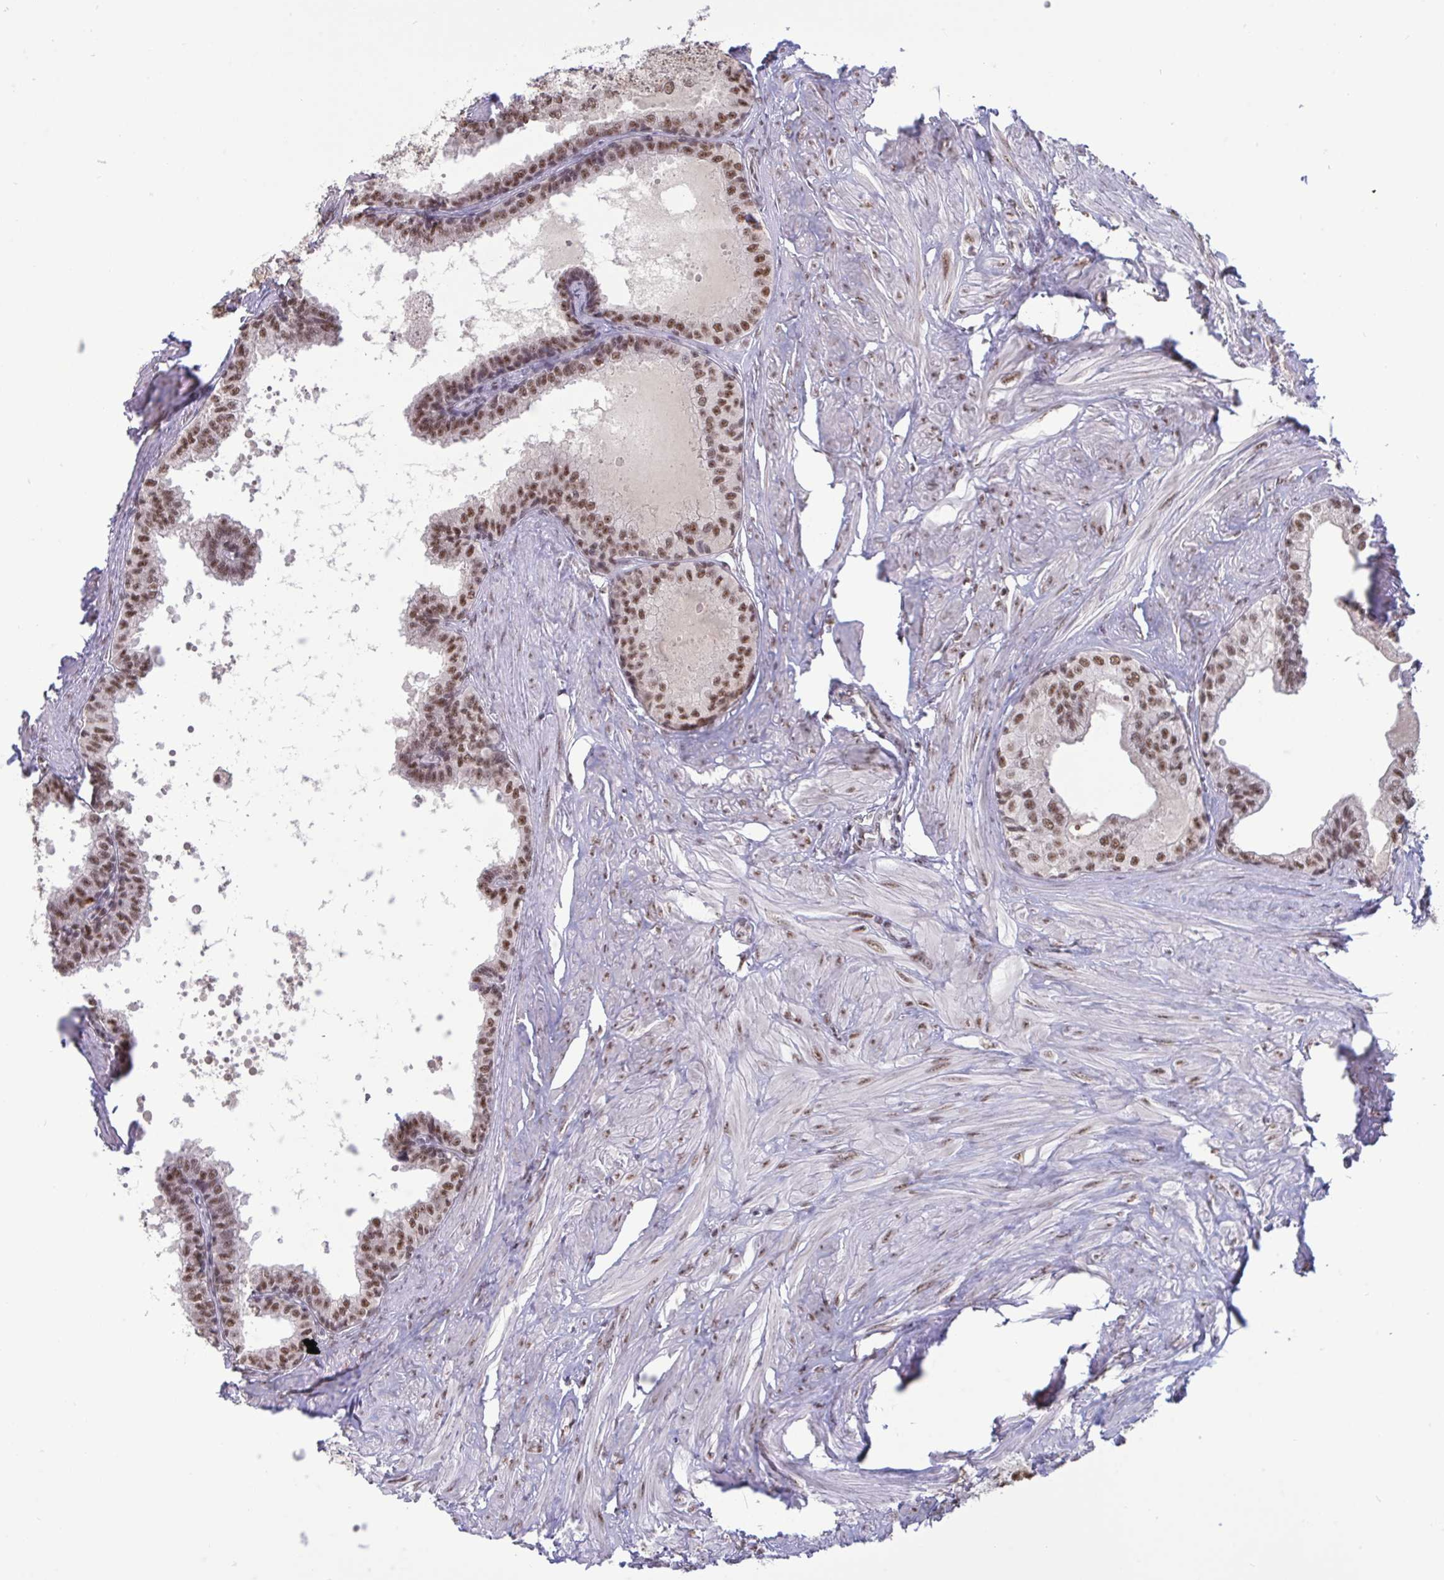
{"staining": {"intensity": "moderate", "quantity": ">75%", "location": "nuclear"}, "tissue": "prostate", "cell_type": "Glandular cells", "image_type": "normal", "snomed": [{"axis": "morphology", "description": "Normal tissue, NOS"}, {"axis": "topography", "description": "Prostate"}, {"axis": "topography", "description": "Peripheral nerve tissue"}], "caption": "Protein staining by immunohistochemistry displays moderate nuclear positivity in about >75% of glandular cells in unremarkable prostate. The protein is stained brown, and the nuclei are stained in blue (DAB IHC with brightfield microscopy, high magnification).", "gene": "PUF60", "patient": {"sex": "male", "age": 55}}